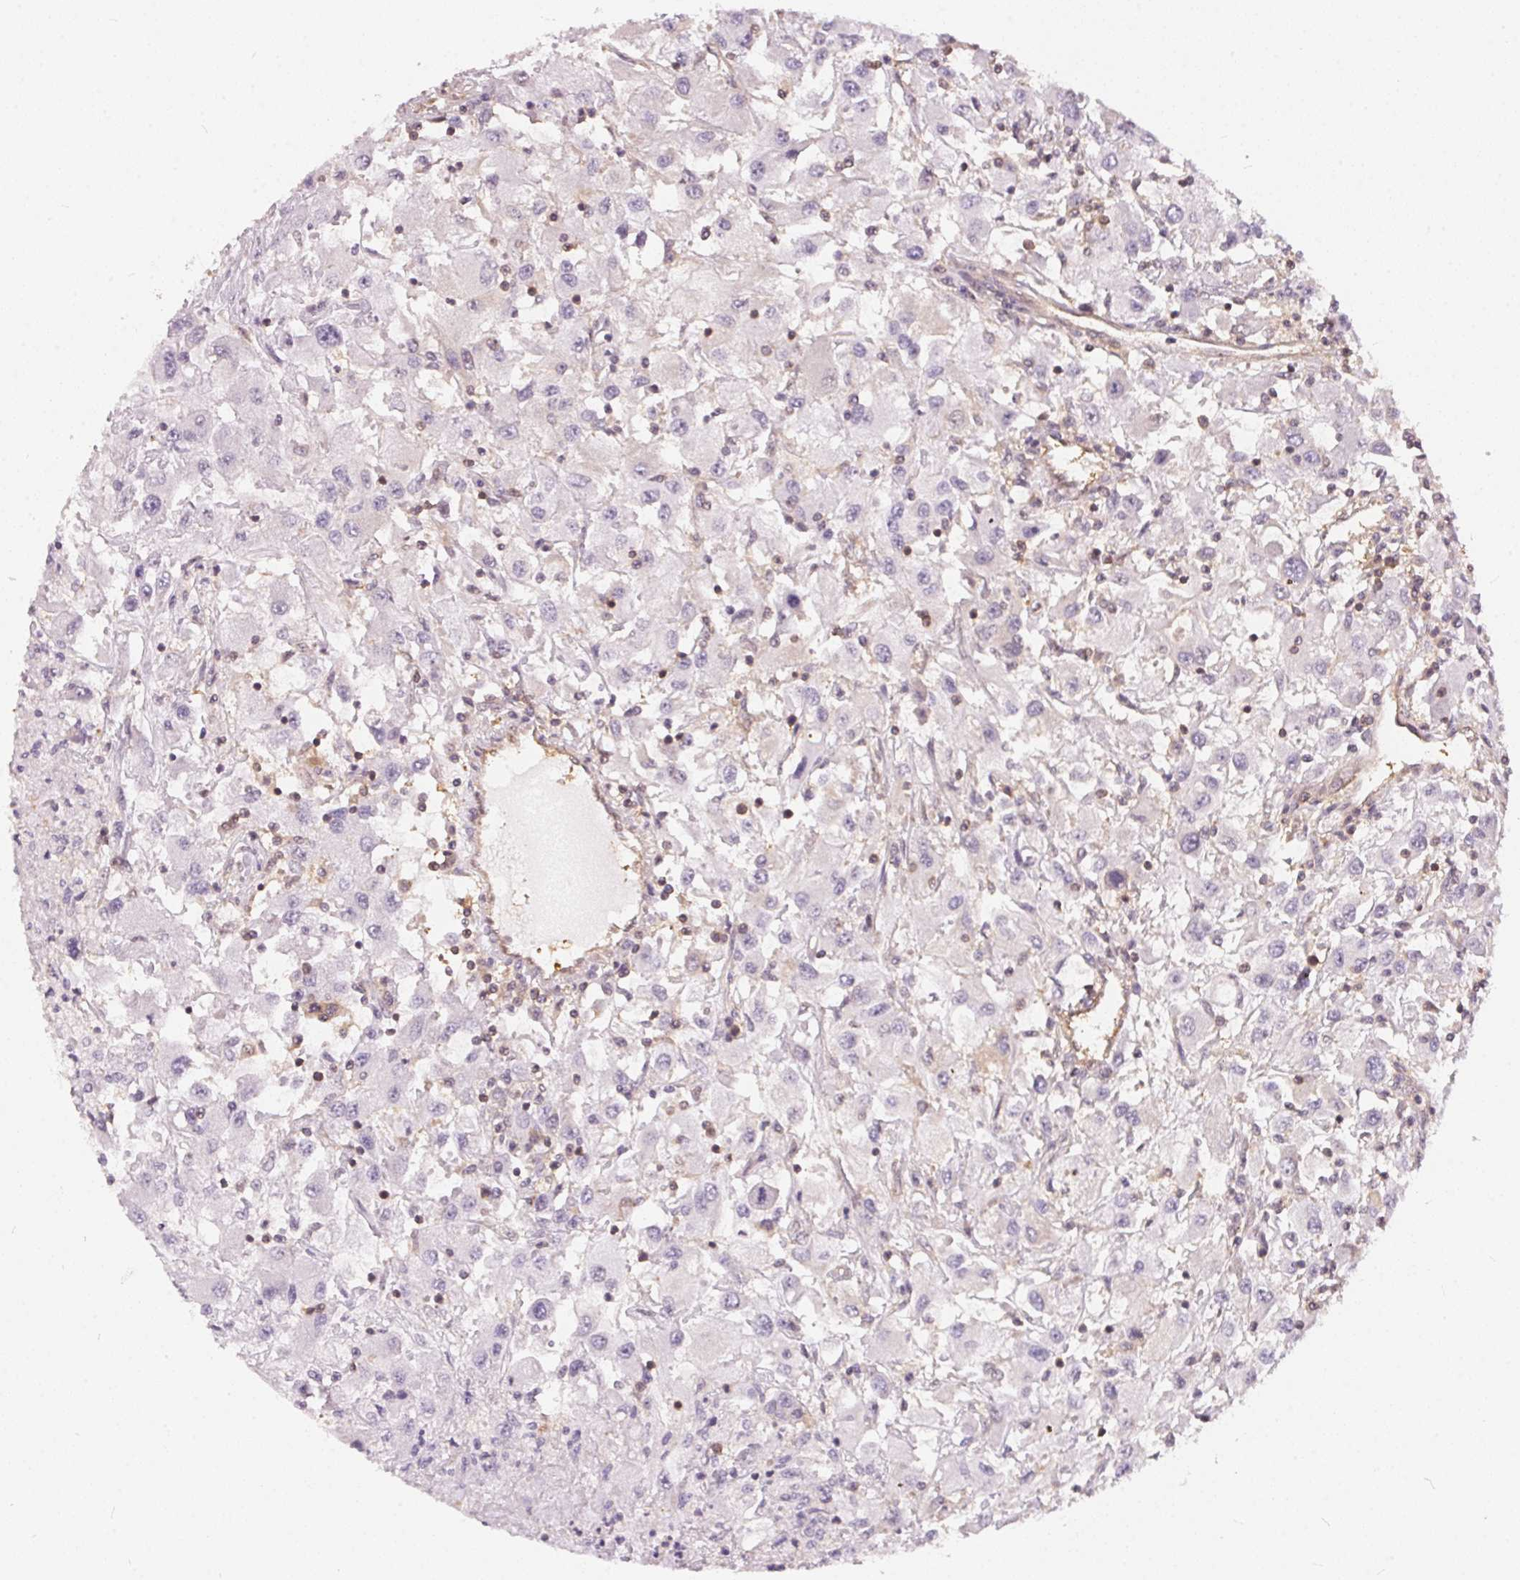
{"staining": {"intensity": "negative", "quantity": "none", "location": "none"}, "tissue": "renal cancer", "cell_type": "Tumor cells", "image_type": "cancer", "snomed": [{"axis": "morphology", "description": "Adenocarcinoma, NOS"}, {"axis": "topography", "description": "Kidney"}], "caption": "Tumor cells are negative for protein expression in human renal cancer.", "gene": "BLMH", "patient": {"sex": "female", "age": 67}}